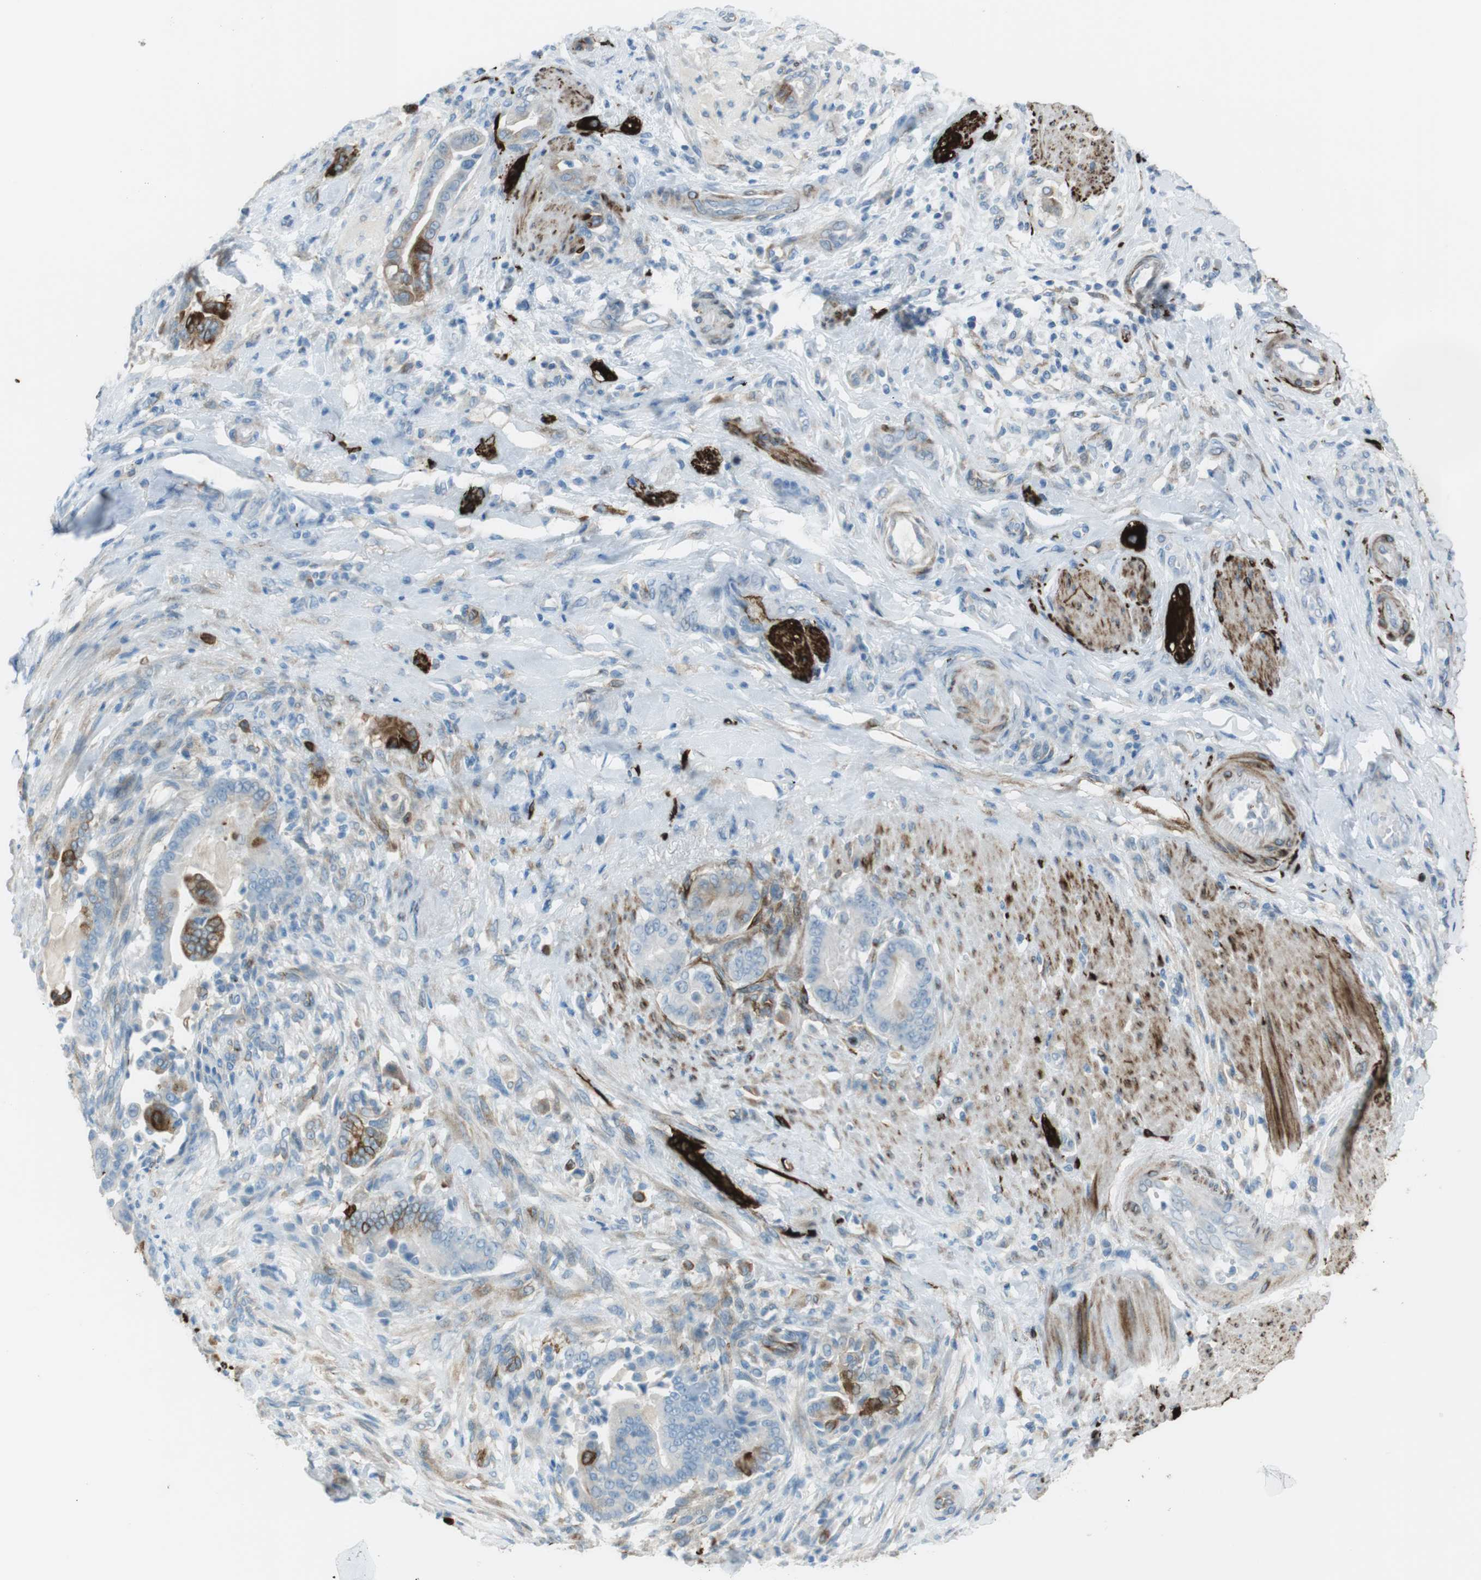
{"staining": {"intensity": "moderate", "quantity": "25%-75%", "location": "cytoplasmic/membranous"}, "tissue": "pancreatic cancer", "cell_type": "Tumor cells", "image_type": "cancer", "snomed": [{"axis": "morphology", "description": "Normal tissue, NOS"}, {"axis": "morphology", "description": "Adenocarcinoma, NOS"}, {"axis": "topography", "description": "Pancreas"}], "caption": "Moderate cytoplasmic/membranous protein staining is appreciated in about 25%-75% of tumor cells in pancreatic cancer (adenocarcinoma).", "gene": "TUBB2A", "patient": {"sex": "male", "age": 63}}